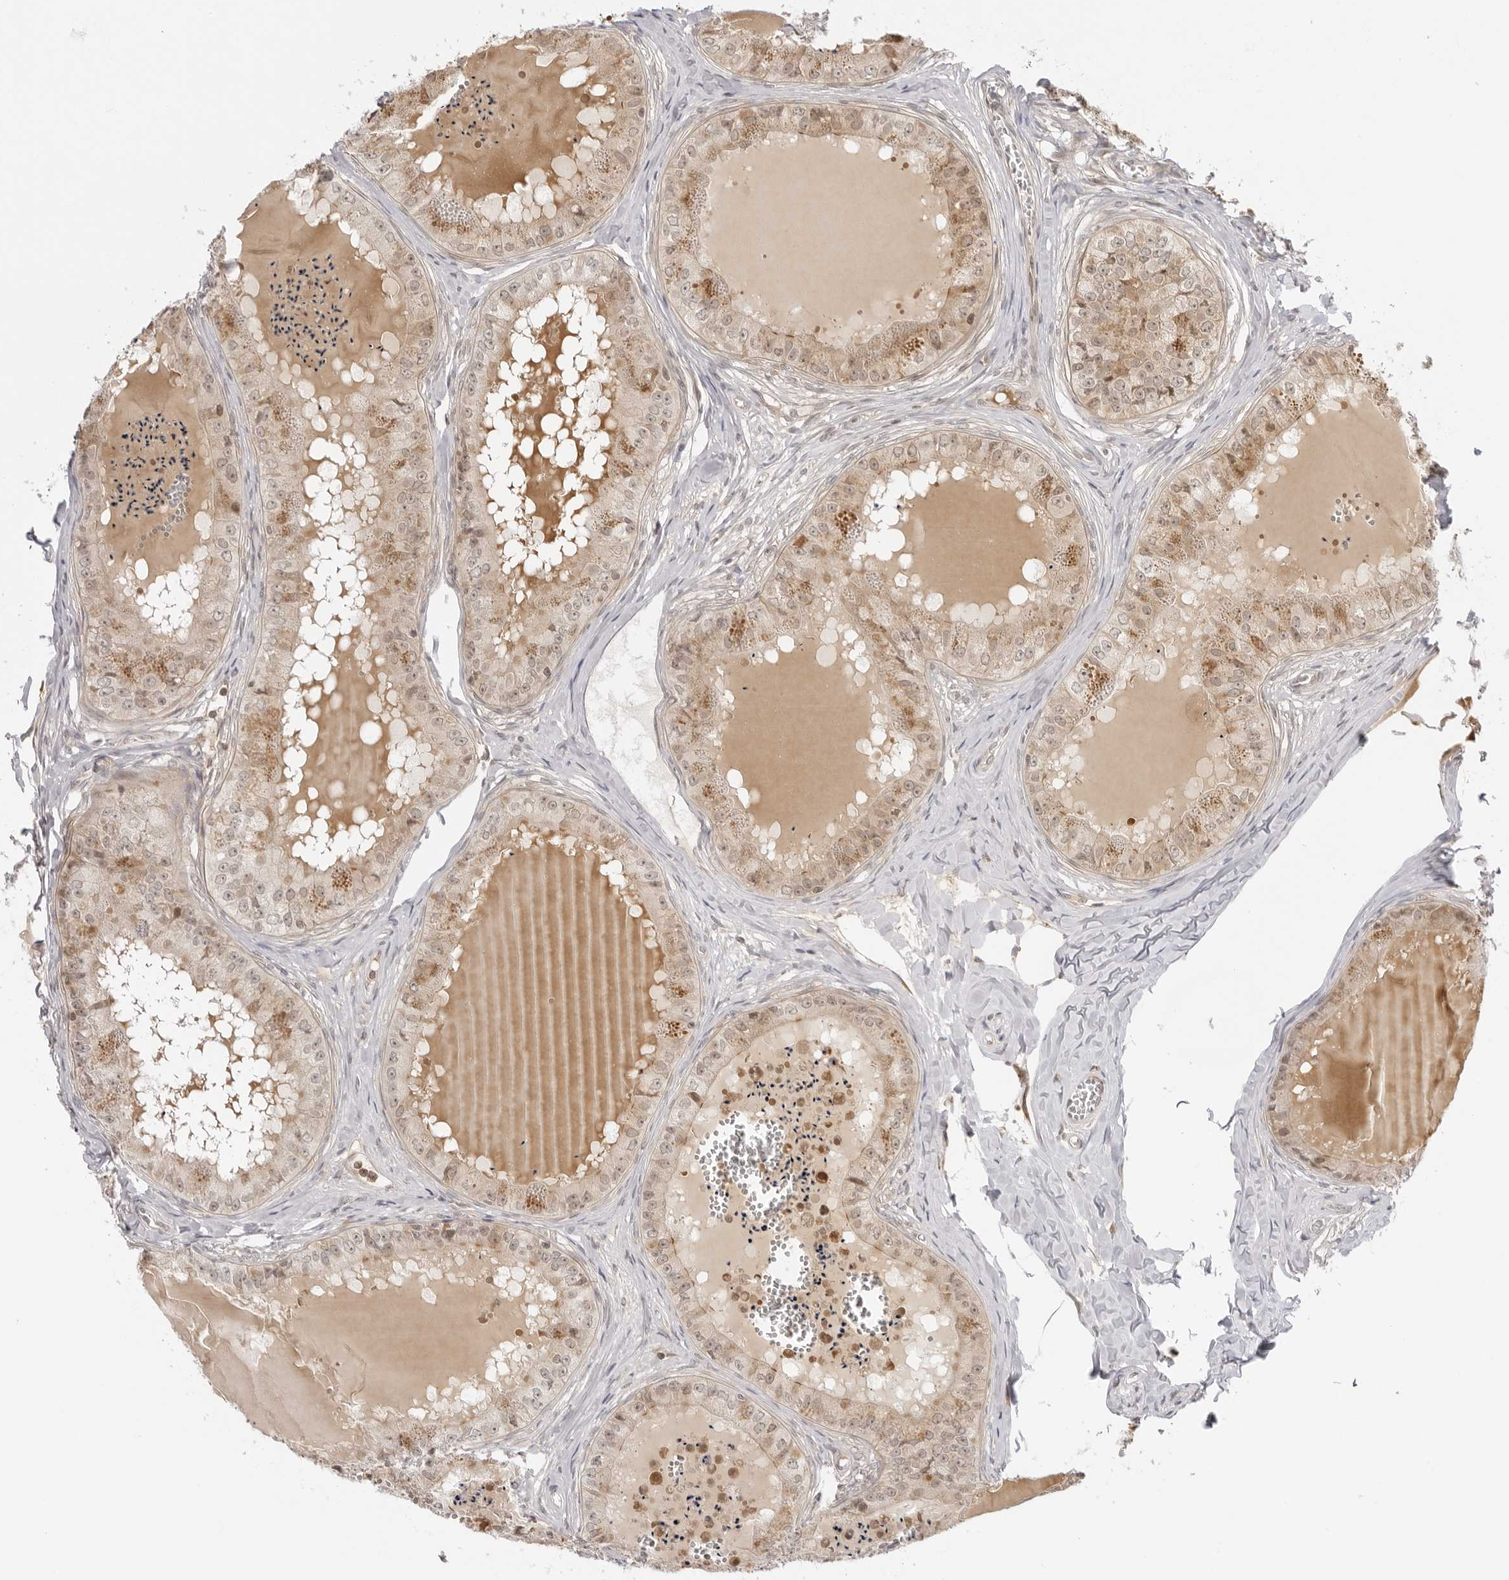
{"staining": {"intensity": "moderate", "quantity": ">75%", "location": "cytoplasmic/membranous"}, "tissue": "epididymis", "cell_type": "Glandular cells", "image_type": "normal", "snomed": [{"axis": "morphology", "description": "Normal tissue, NOS"}, {"axis": "topography", "description": "Epididymis"}], "caption": "Normal epididymis was stained to show a protein in brown. There is medium levels of moderate cytoplasmic/membranous expression in about >75% of glandular cells. The staining was performed using DAB to visualize the protein expression in brown, while the nuclei were stained in blue with hematoxylin (Magnification: 20x).", "gene": "PRRC2C", "patient": {"sex": "male", "age": 31}}